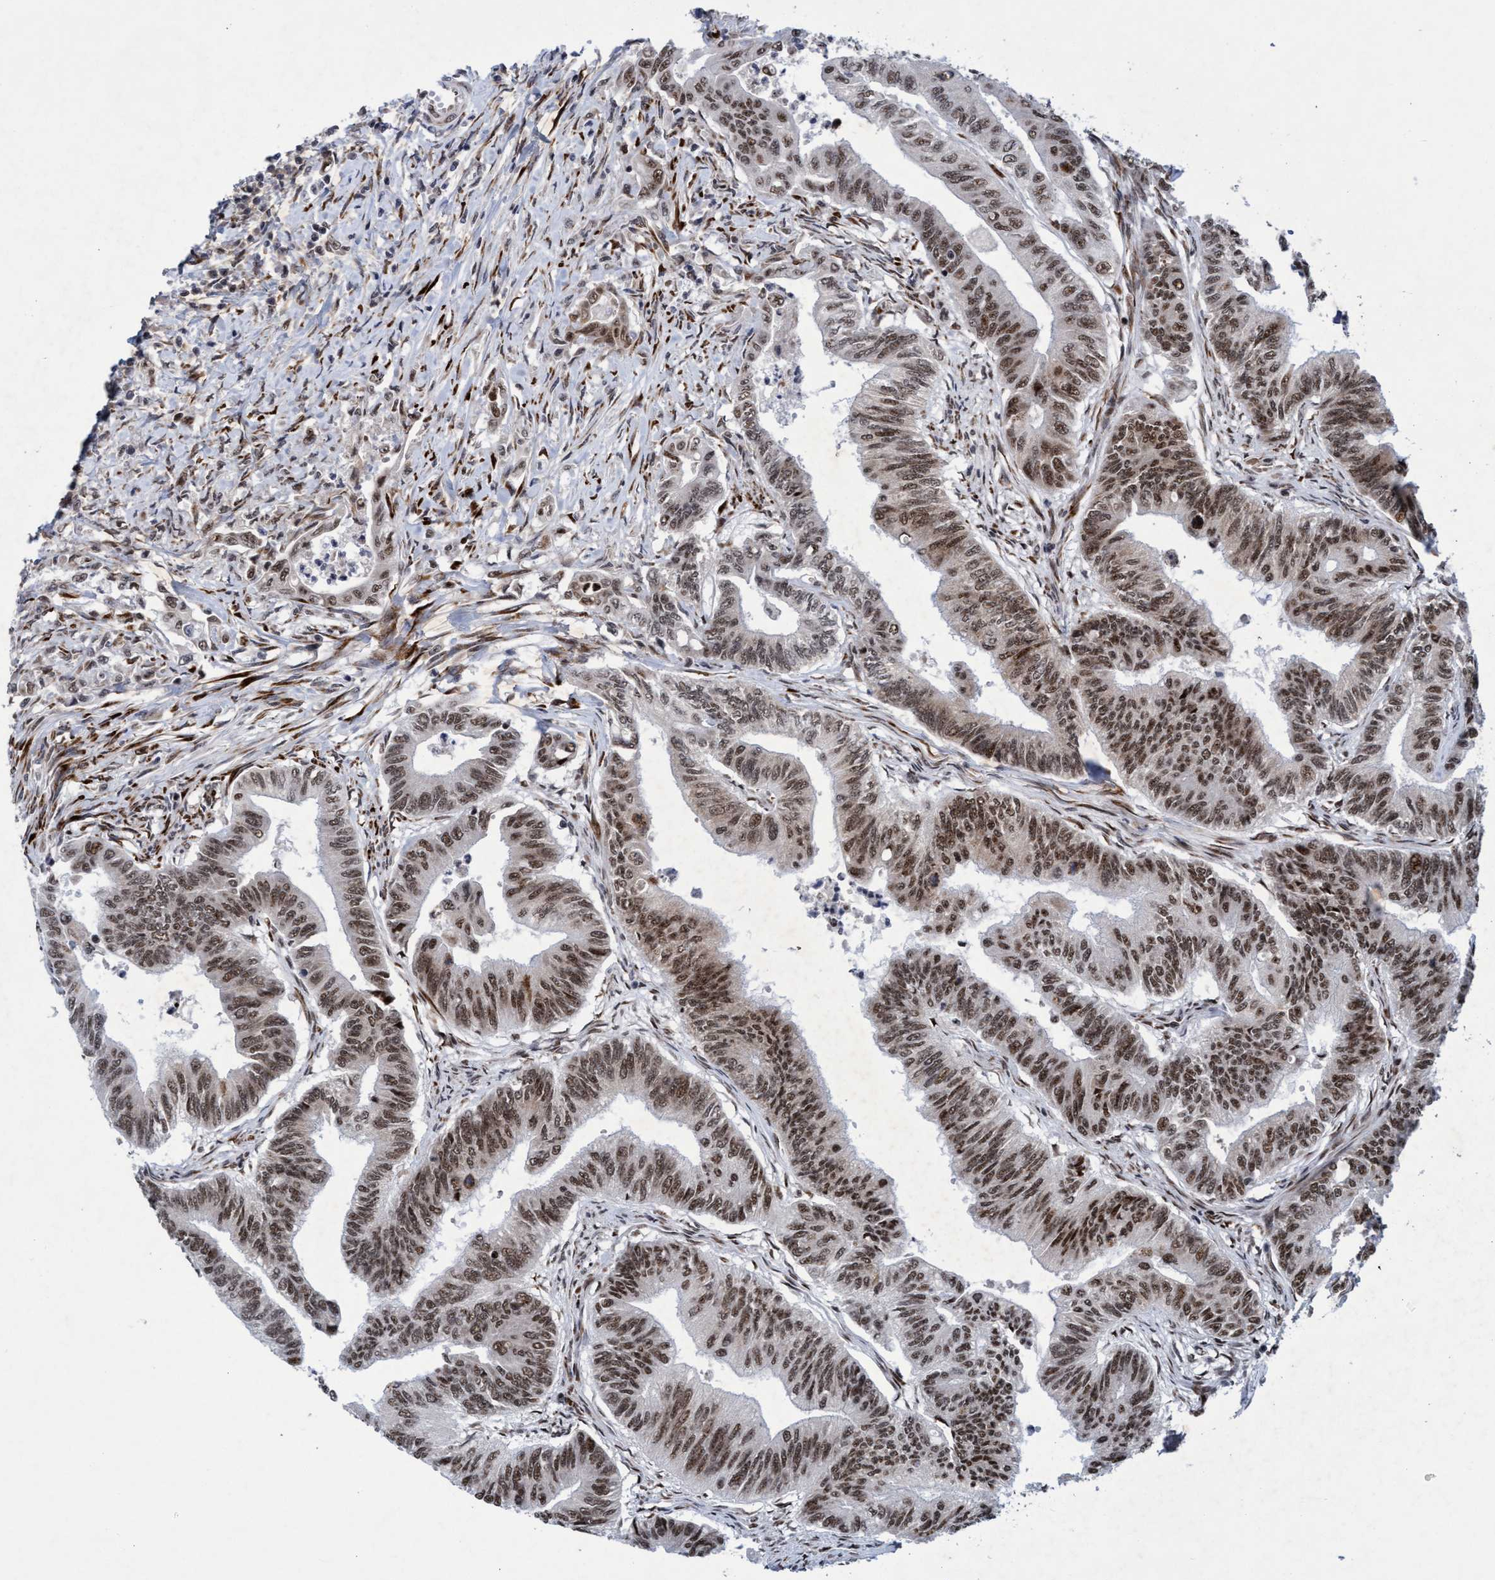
{"staining": {"intensity": "moderate", "quantity": ">75%", "location": "nuclear"}, "tissue": "colorectal cancer", "cell_type": "Tumor cells", "image_type": "cancer", "snomed": [{"axis": "morphology", "description": "Adenoma, NOS"}, {"axis": "morphology", "description": "Adenocarcinoma, NOS"}, {"axis": "topography", "description": "Colon"}], "caption": "Colorectal cancer stained with DAB (3,3'-diaminobenzidine) IHC exhibits medium levels of moderate nuclear expression in approximately >75% of tumor cells.", "gene": "GLT6D1", "patient": {"sex": "male", "age": 79}}